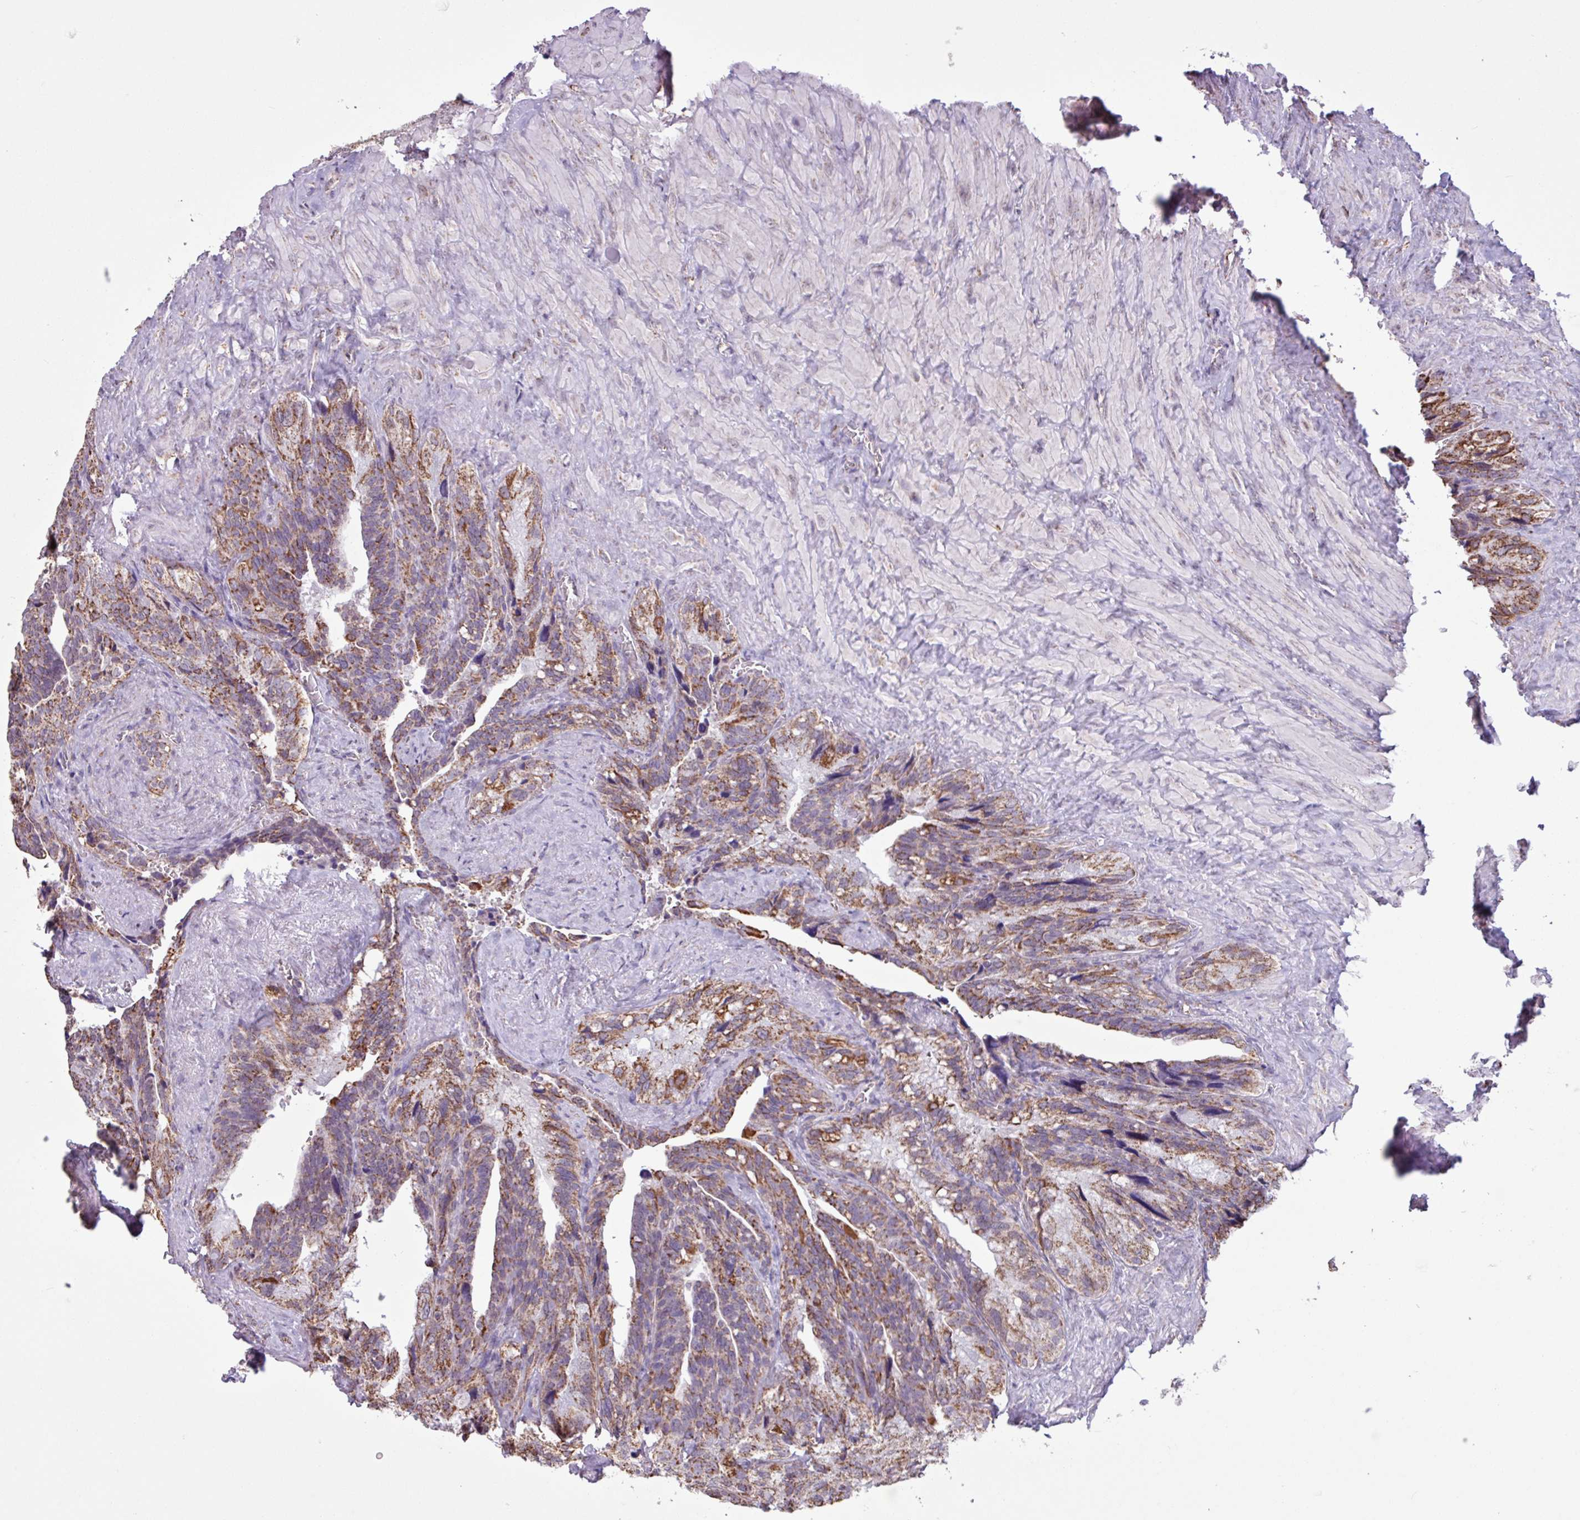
{"staining": {"intensity": "moderate", "quantity": ">75%", "location": "cytoplasmic/membranous"}, "tissue": "seminal vesicle", "cell_type": "Glandular cells", "image_type": "normal", "snomed": [{"axis": "morphology", "description": "Normal tissue, NOS"}, {"axis": "topography", "description": "Seminal veicle"}], "caption": "Immunohistochemistry image of benign seminal vesicle: human seminal vesicle stained using immunohistochemistry shows medium levels of moderate protein expression localized specifically in the cytoplasmic/membranous of glandular cells, appearing as a cytoplasmic/membranous brown color.", "gene": "ALG8", "patient": {"sex": "male", "age": 68}}